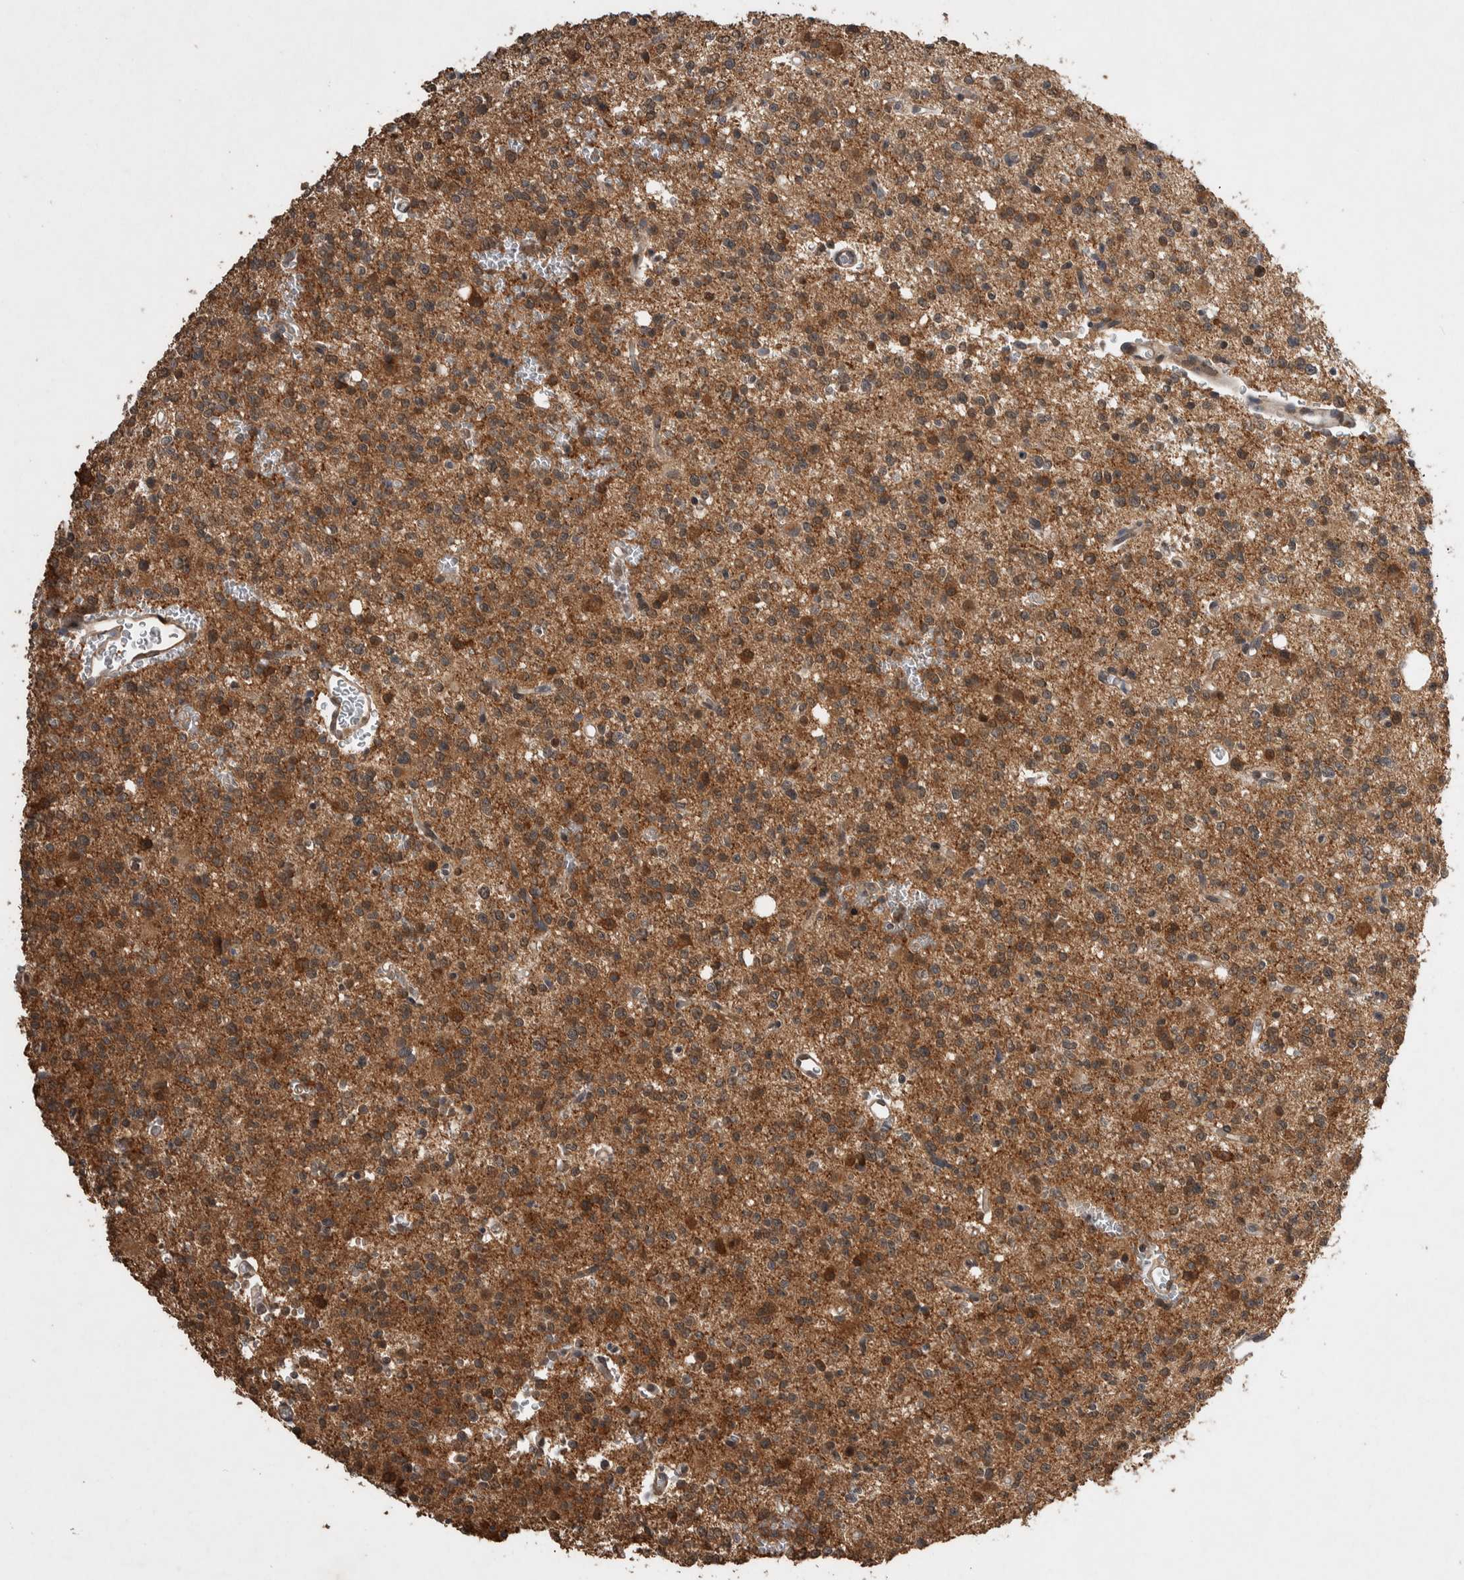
{"staining": {"intensity": "moderate", "quantity": ">75%", "location": "cytoplasmic/membranous"}, "tissue": "glioma", "cell_type": "Tumor cells", "image_type": "cancer", "snomed": [{"axis": "morphology", "description": "Glioma, malignant, High grade"}, {"axis": "topography", "description": "Brain"}], "caption": "Immunohistochemistry micrograph of neoplastic tissue: malignant glioma (high-grade) stained using immunohistochemistry exhibits medium levels of moderate protein expression localized specifically in the cytoplasmic/membranous of tumor cells, appearing as a cytoplasmic/membranous brown color.", "gene": "DVL2", "patient": {"sex": "female", "age": 62}}